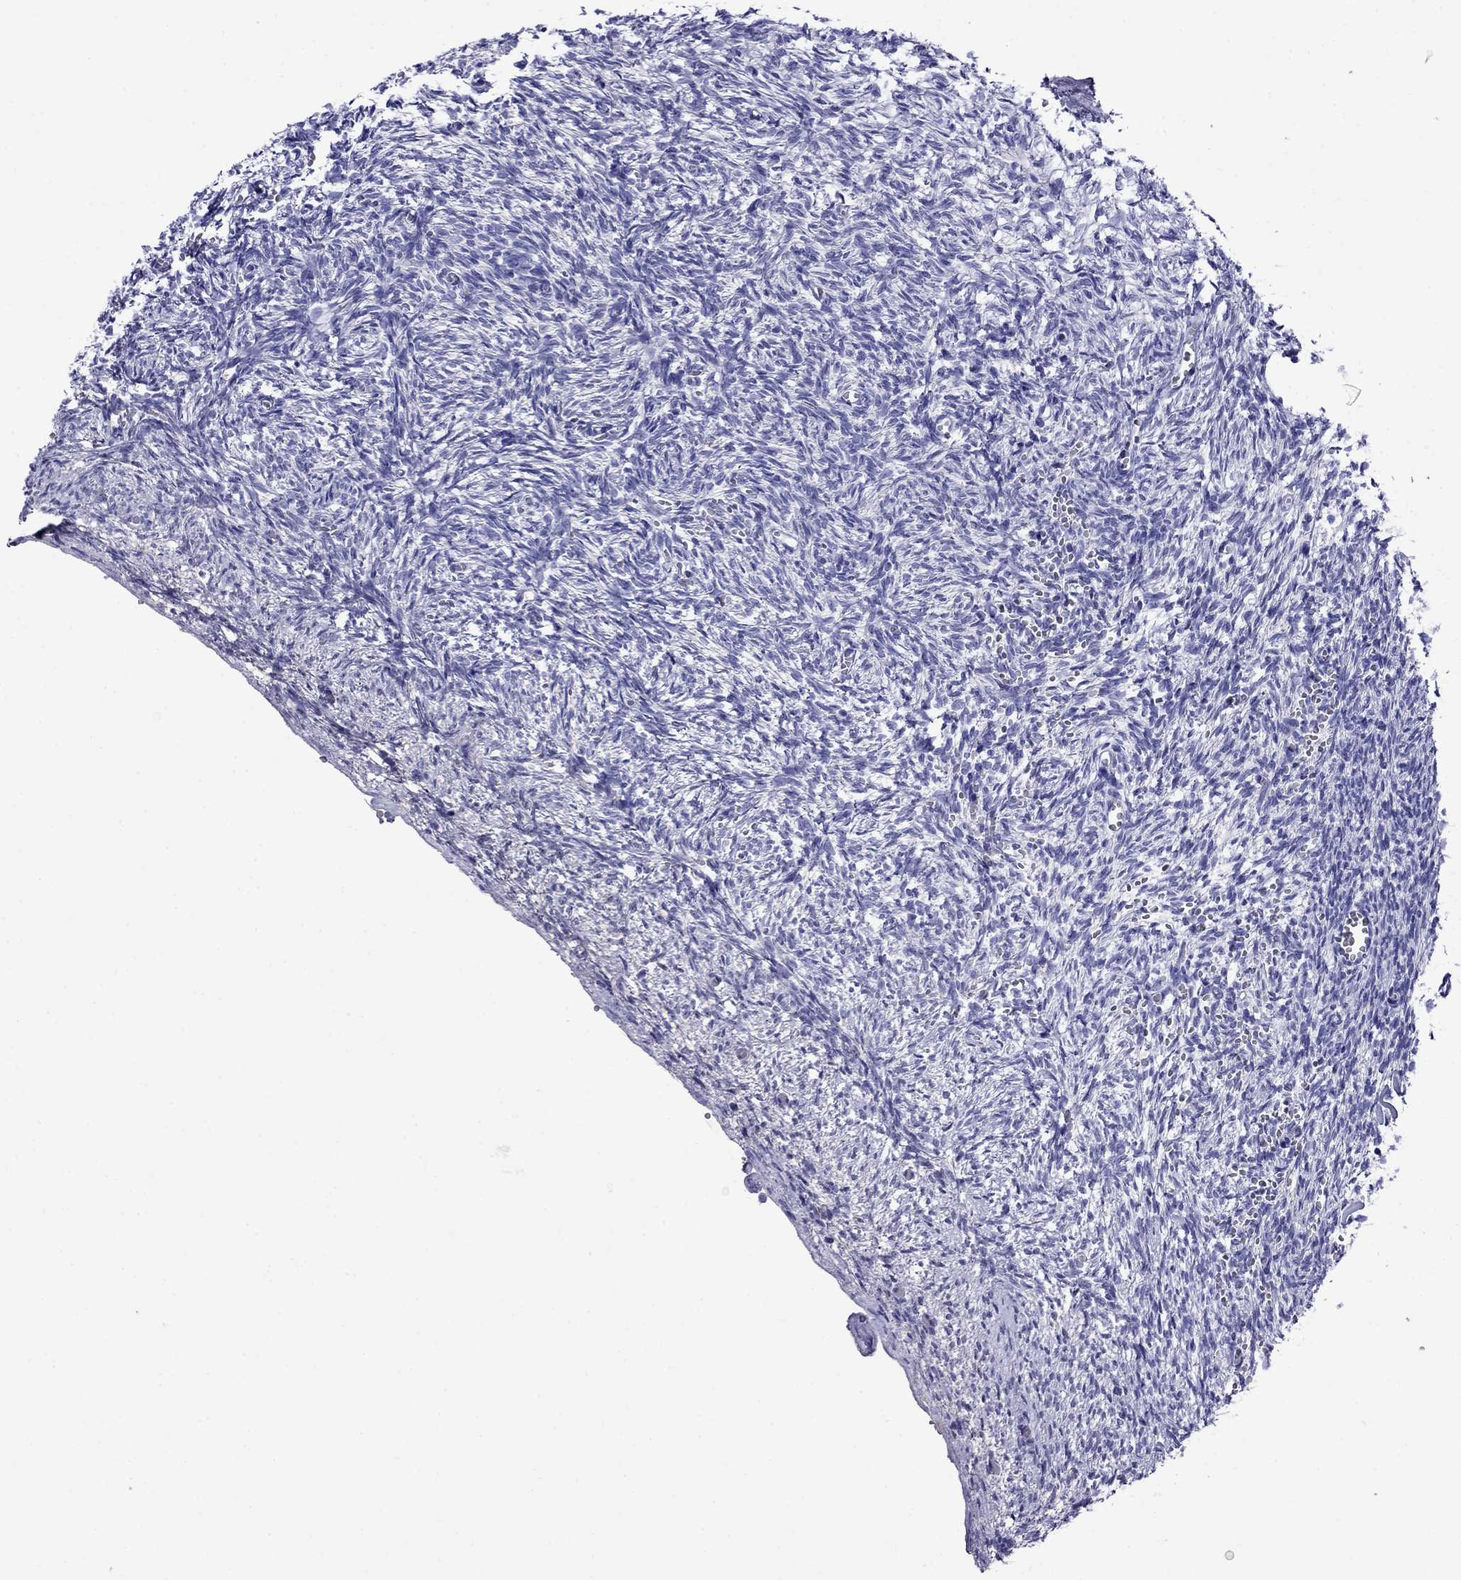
{"staining": {"intensity": "moderate", "quantity": "25%-75%", "location": "cytoplasmic/membranous"}, "tissue": "ovary", "cell_type": "Follicle cells", "image_type": "normal", "snomed": [{"axis": "morphology", "description": "Normal tissue, NOS"}, {"axis": "topography", "description": "Ovary"}], "caption": "Immunohistochemistry image of normal ovary: ovary stained using IHC displays medium levels of moderate protein expression localized specifically in the cytoplasmic/membranous of follicle cells, appearing as a cytoplasmic/membranous brown color.", "gene": "SCG2", "patient": {"sex": "female", "age": 43}}